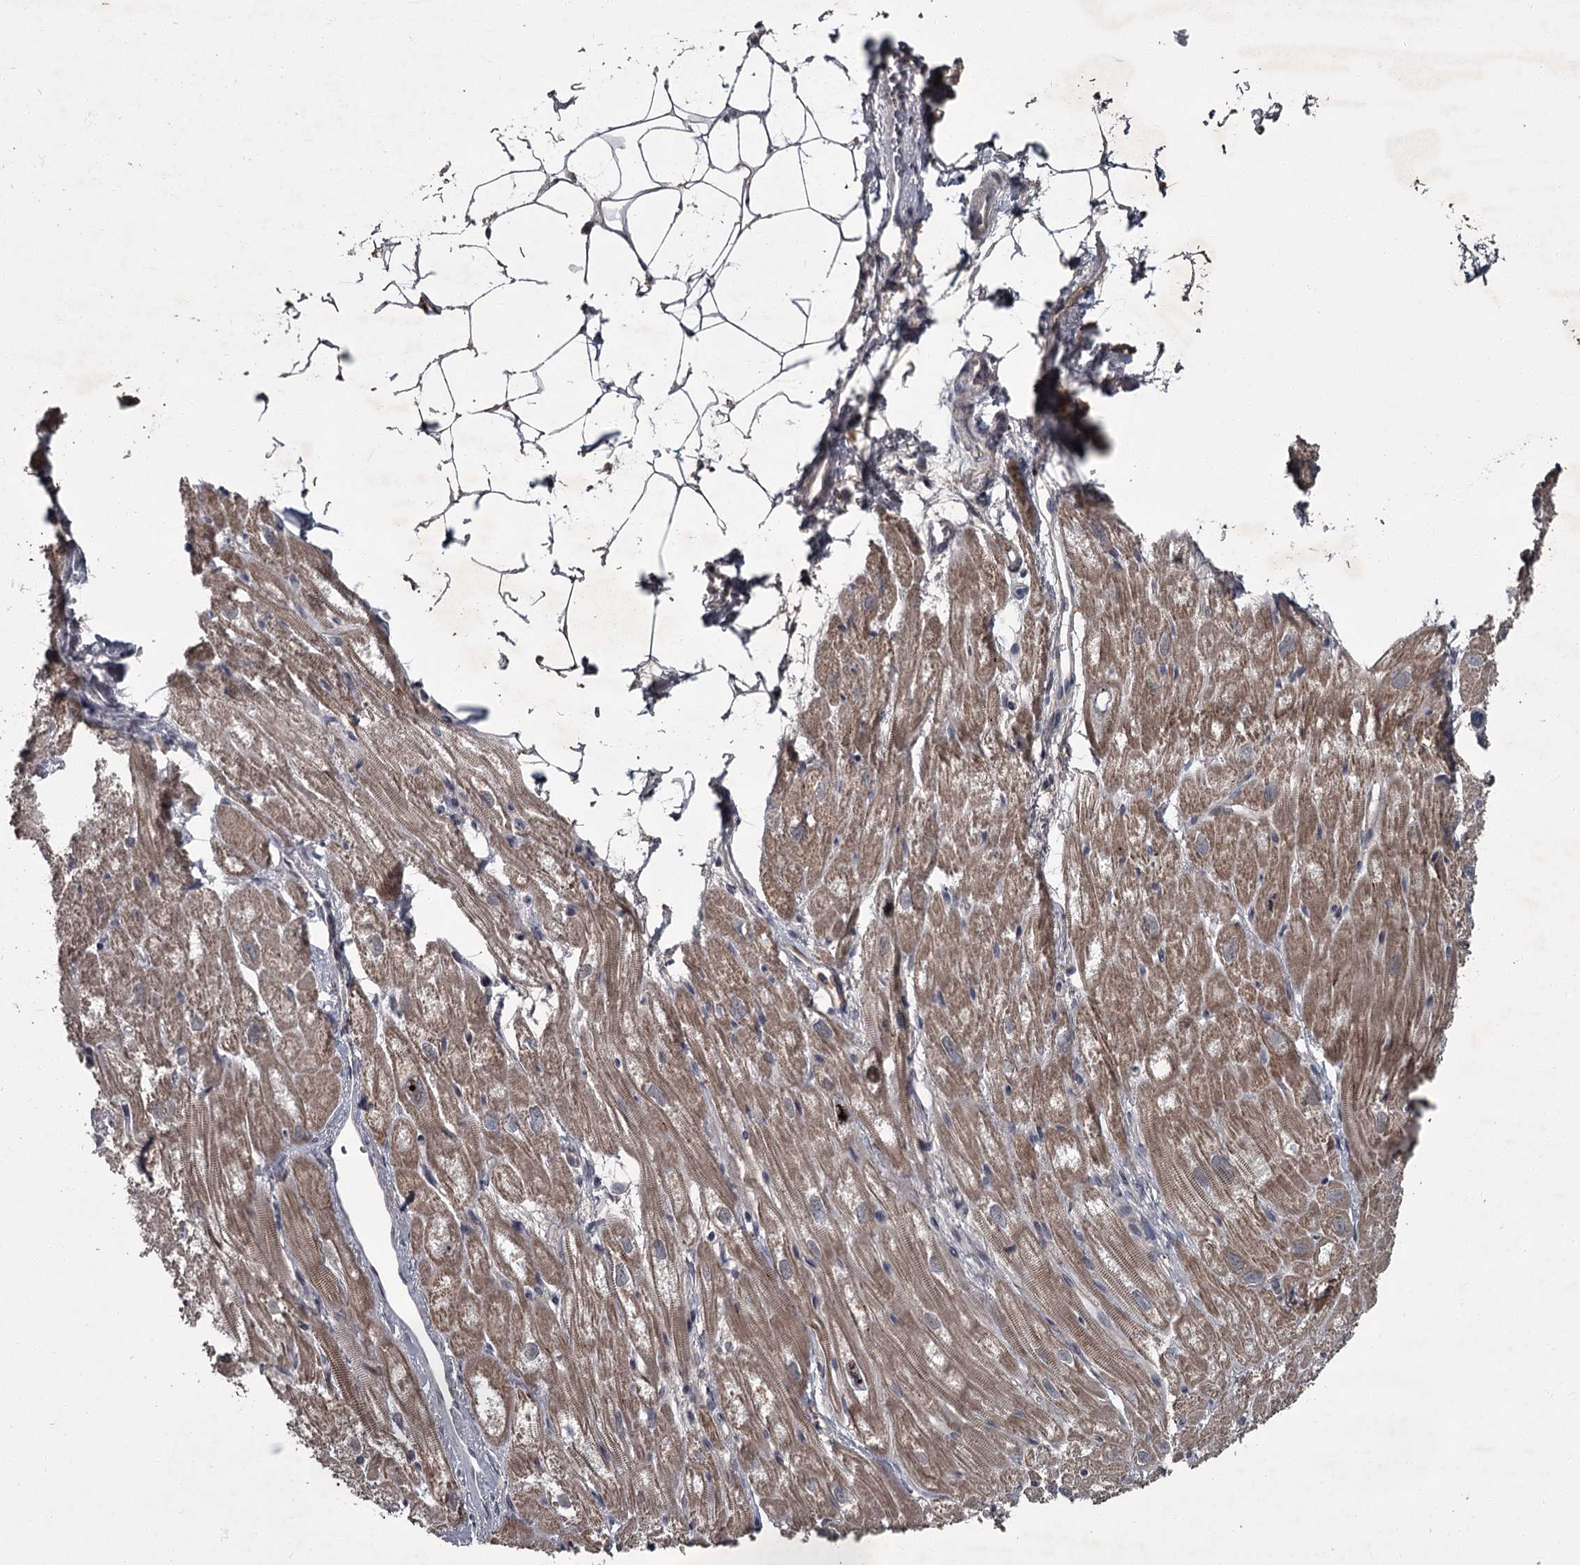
{"staining": {"intensity": "moderate", "quantity": ">75%", "location": "cytoplasmic/membranous"}, "tissue": "heart muscle", "cell_type": "Cardiomyocytes", "image_type": "normal", "snomed": [{"axis": "morphology", "description": "Normal tissue, NOS"}, {"axis": "topography", "description": "Heart"}], "caption": "DAB (3,3'-diaminobenzidine) immunohistochemical staining of unremarkable human heart muscle demonstrates moderate cytoplasmic/membranous protein staining in approximately >75% of cardiomyocytes. (IHC, brightfield microscopy, high magnification).", "gene": "FLVCR2", "patient": {"sex": "male", "age": 50}}